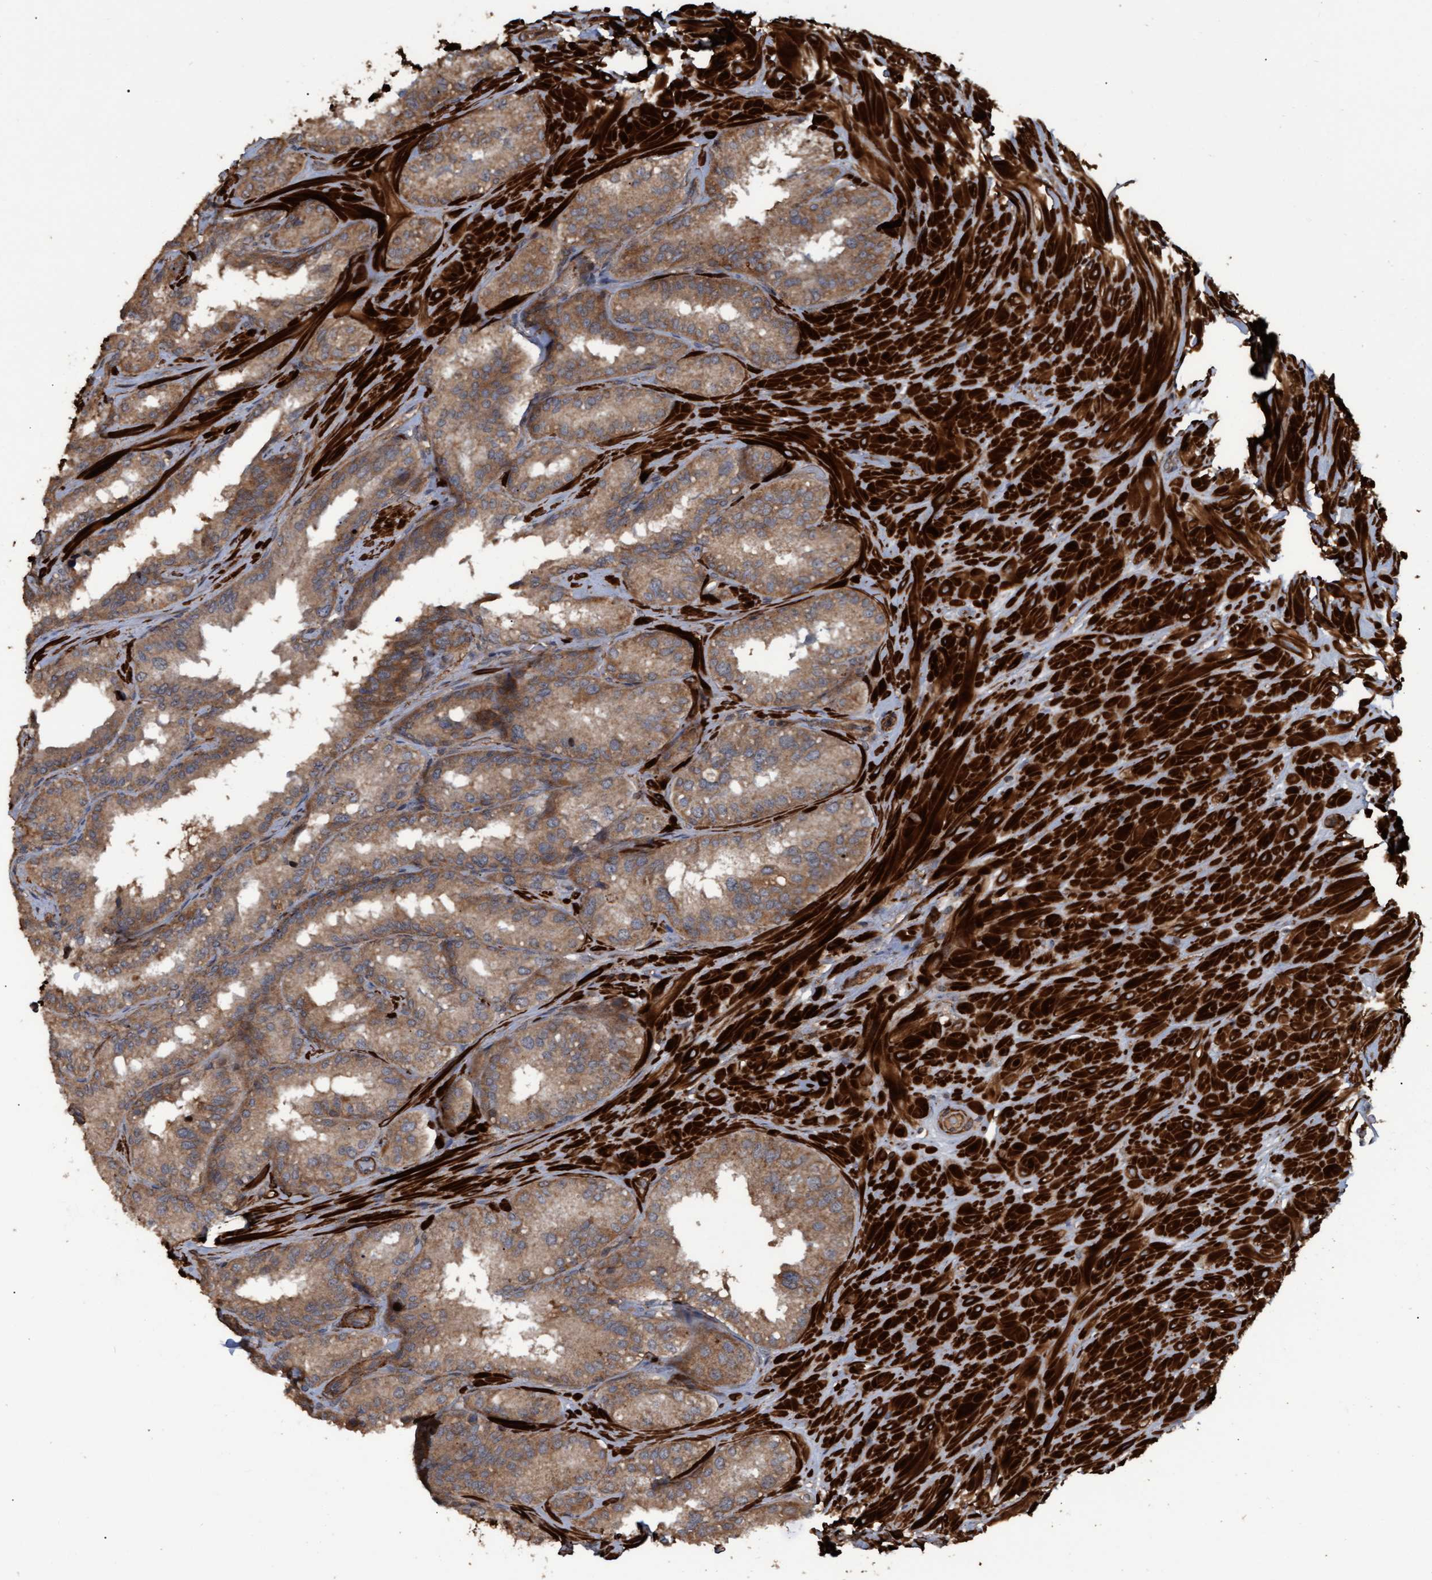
{"staining": {"intensity": "moderate", "quantity": ">75%", "location": "cytoplasmic/membranous"}, "tissue": "seminal vesicle", "cell_type": "Glandular cells", "image_type": "normal", "snomed": [{"axis": "morphology", "description": "Normal tissue, NOS"}, {"axis": "topography", "description": "Prostate"}, {"axis": "topography", "description": "Seminal veicle"}], "caption": "Glandular cells demonstrate medium levels of moderate cytoplasmic/membranous staining in approximately >75% of cells in normal seminal vesicle.", "gene": "GGT6", "patient": {"sex": "male", "age": 51}}